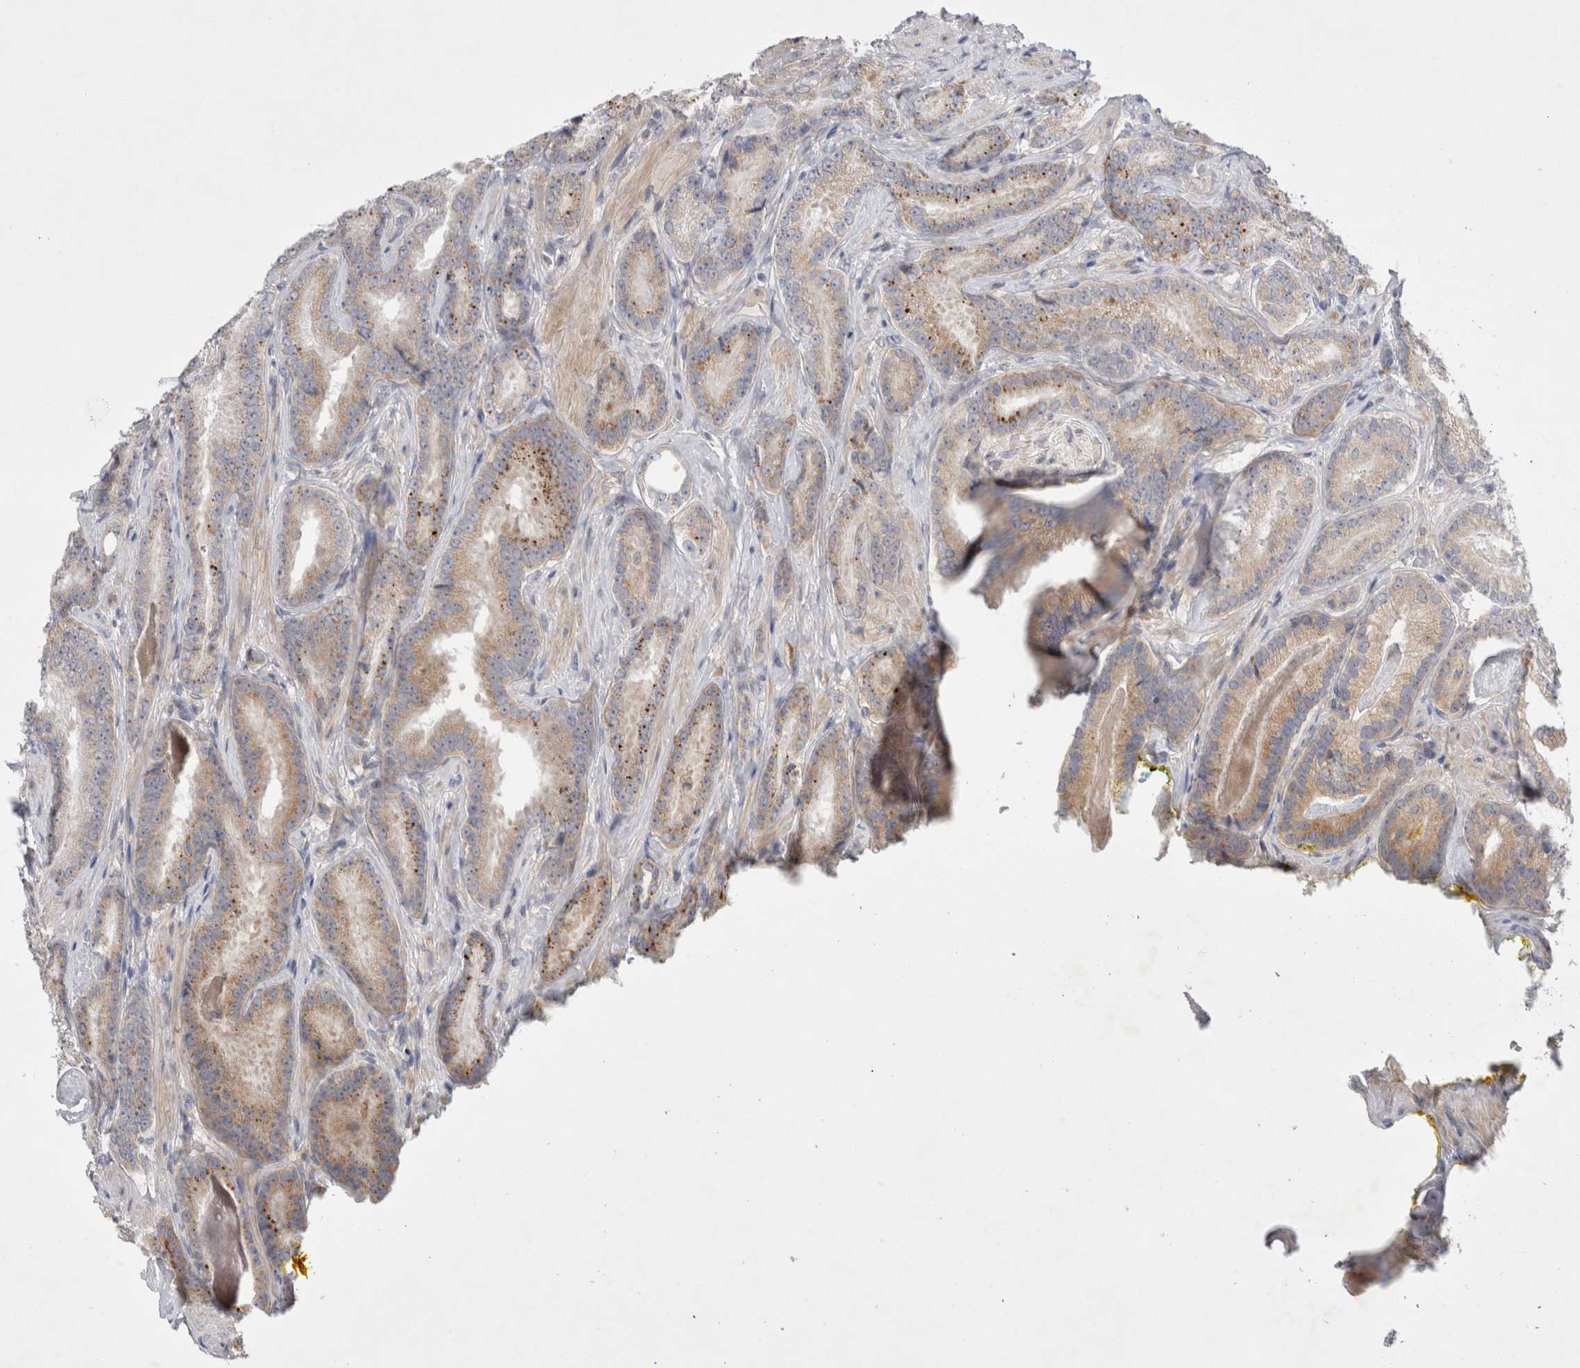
{"staining": {"intensity": "weak", "quantity": "25%-75%", "location": "cytoplasmic/membranous"}, "tissue": "prostate cancer", "cell_type": "Tumor cells", "image_type": "cancer", "snomed": [{"axis": "morphology", "description": "Adenocarcinoma, Low grade"}, {"axis": "topography", "description": "Prostate"}], "caption": "Tumor cells reveal low levels of weak cytoplasmic/membranous positivity in approximately 25%-75% of cells in prostate cancer. The staining is performed using DAB (3,3'-diaminobenzidine) brown chromogen to label protein expression. The nuclei are counter-stained blue using hematoxylin.", "gene": "NPC1", "patient": {"sex": "male", "age": 51}}